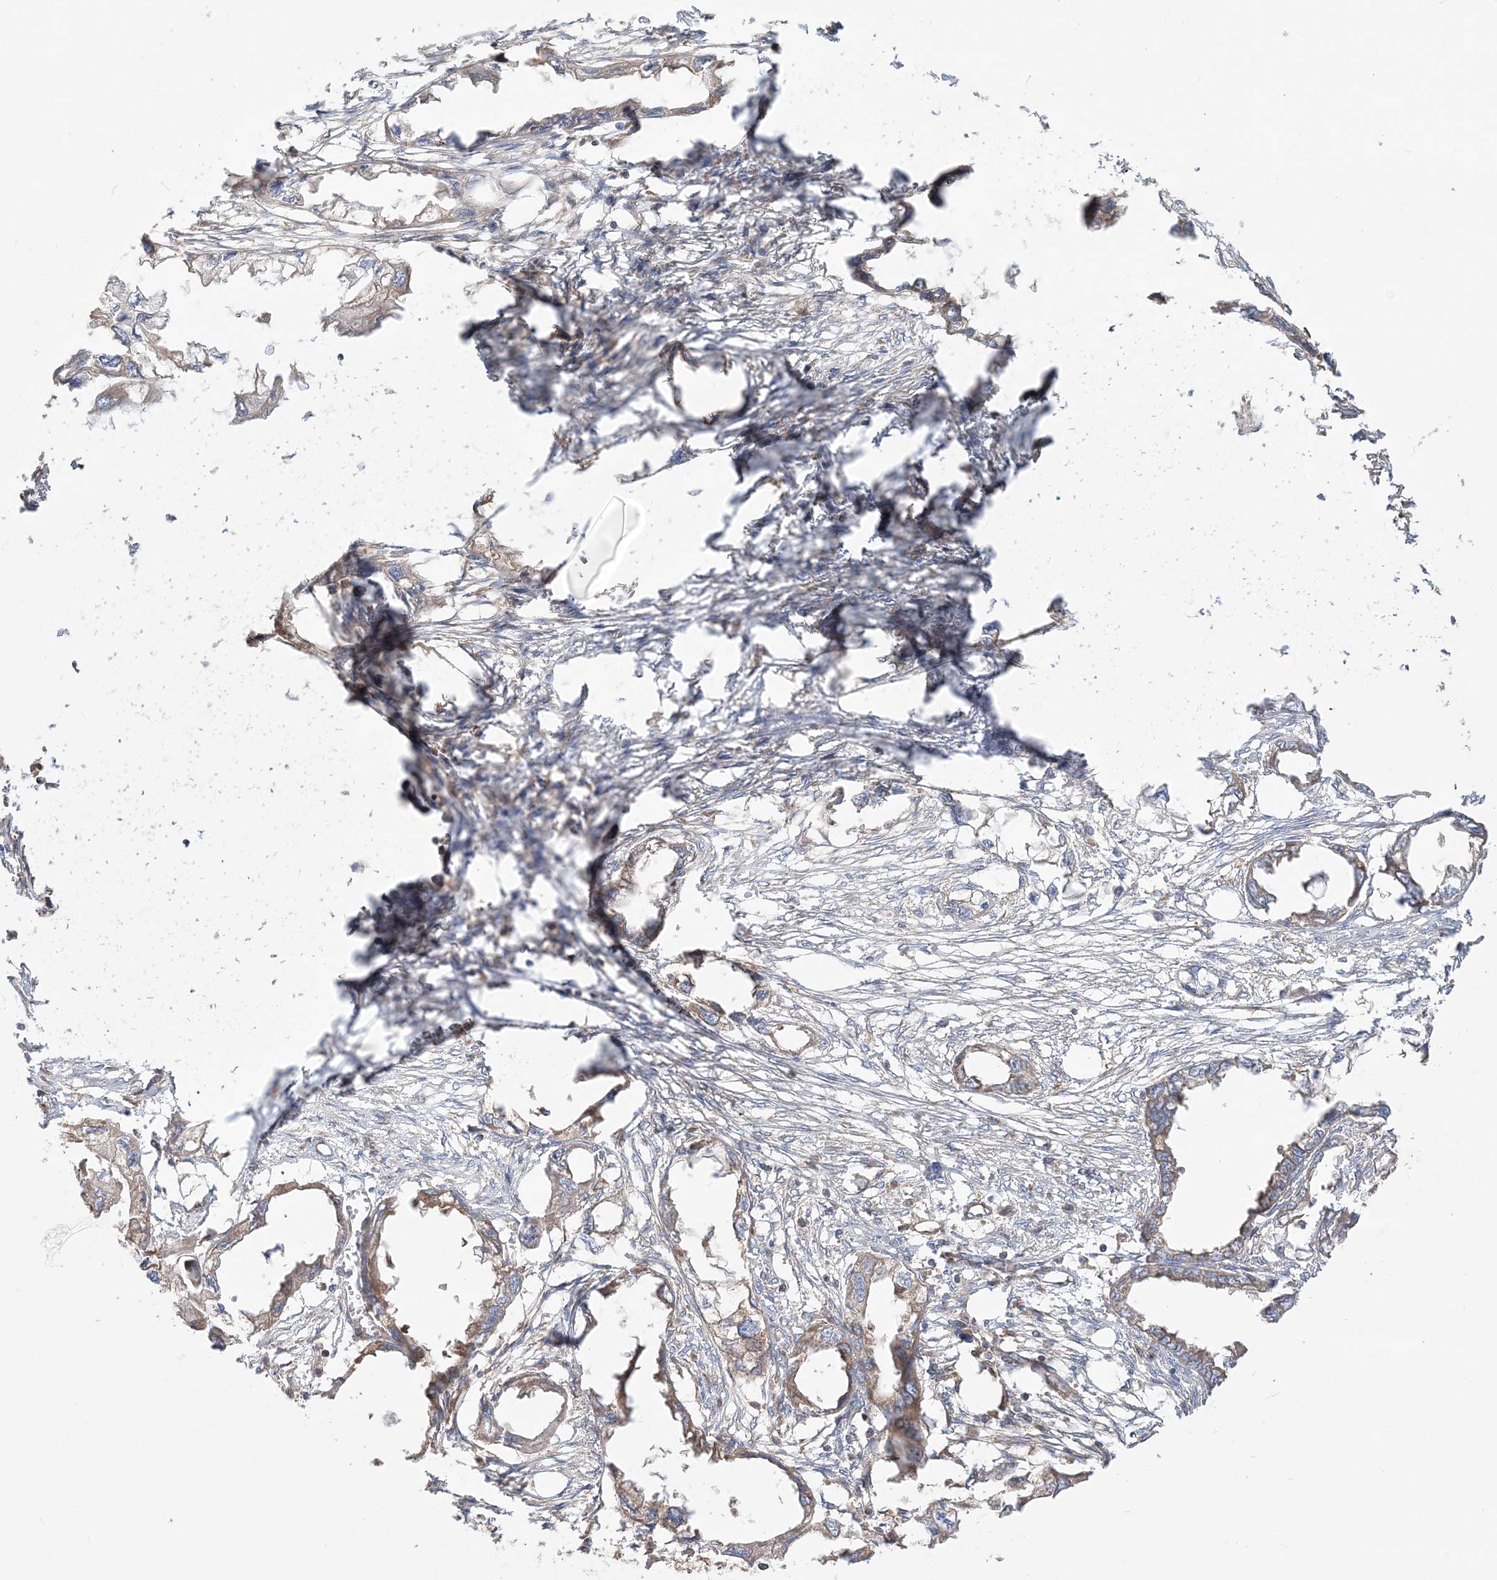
{"staining": {"intensity": "moderate", "quantity": ">75%", "location": "cytoplasmic/membranous"}, "tissue": "endometrial cancer", "cell_type": "Tumor cells", "image_type": "cancer", "snomed": [{"axis": "morphology", "description": "Adenocarcinoma, NOS"}, {"axis": "morphology", "description": "Adenocarcinoma, metastatic, NOS"}, {"axis": "topography", "description": "Adipose tissue"}, {"axis": "topography", "description": "Endometrium"}], "caption": "Tumor cells exhibit medium levels of moderate cytoplasmic/membranous positivity in approximately >75% of cells in endometrial cancer.", "gene": "TBC1D5", "patient": {"sex": "female", "age": 67}}